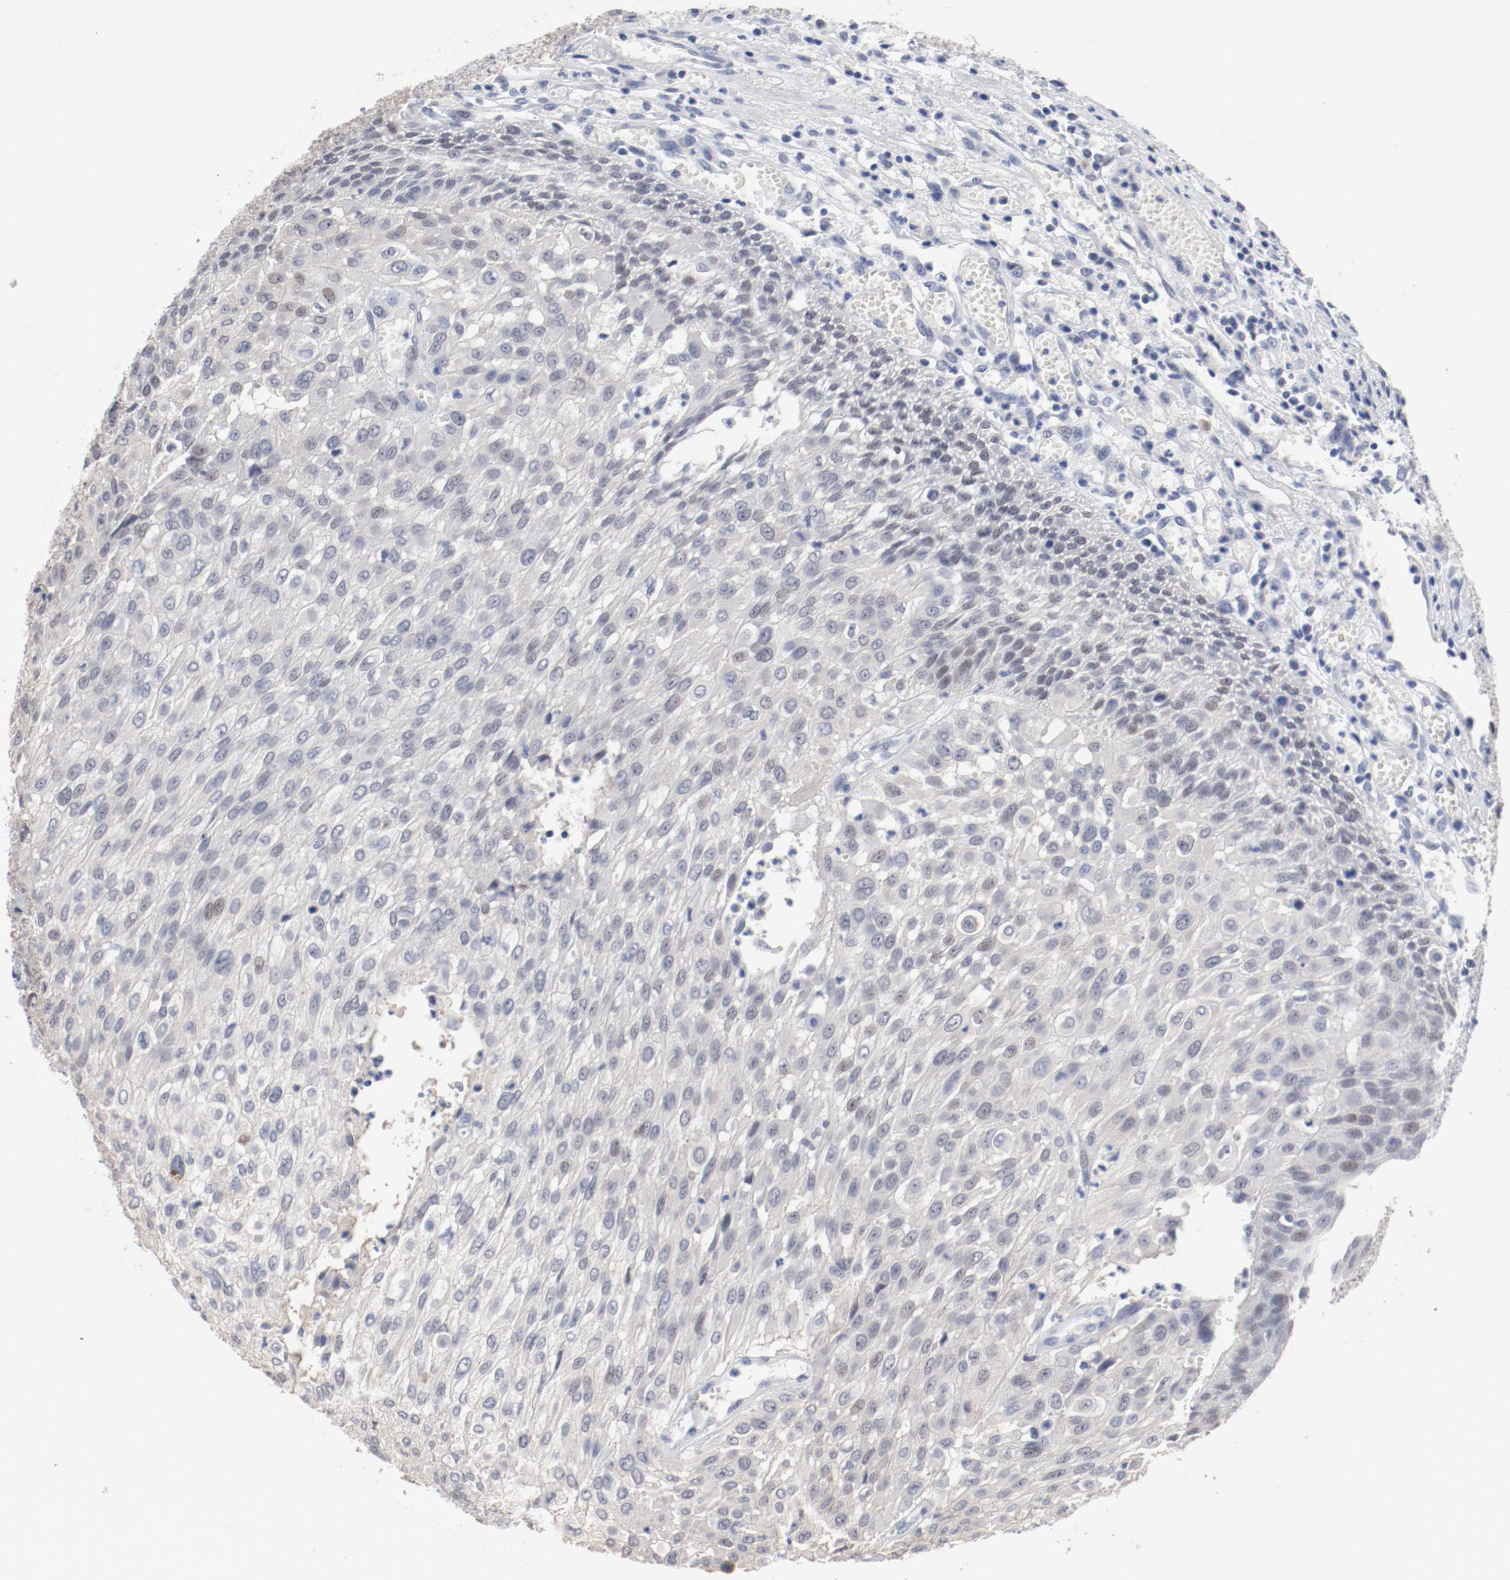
{"staining": {"intensity": "negative", "quantity": "none", "location": "none"}, "tissue": "urothelial cancer", "cell_type": "Tumor cells", "image_type": "cancer", "snomed": [{"axis": "morphology", "description": "Urothelial carcinoma, High grade"}, {"axis": "topography", "description": "Urinary bladder"}], "caption": "Immunohistochemical staining of human high-grade urothelial carcinoma reveals no significant staining in tumor cells.", "gene": "ANKLE2", "patient": {"sex": "male", "age": 57}}